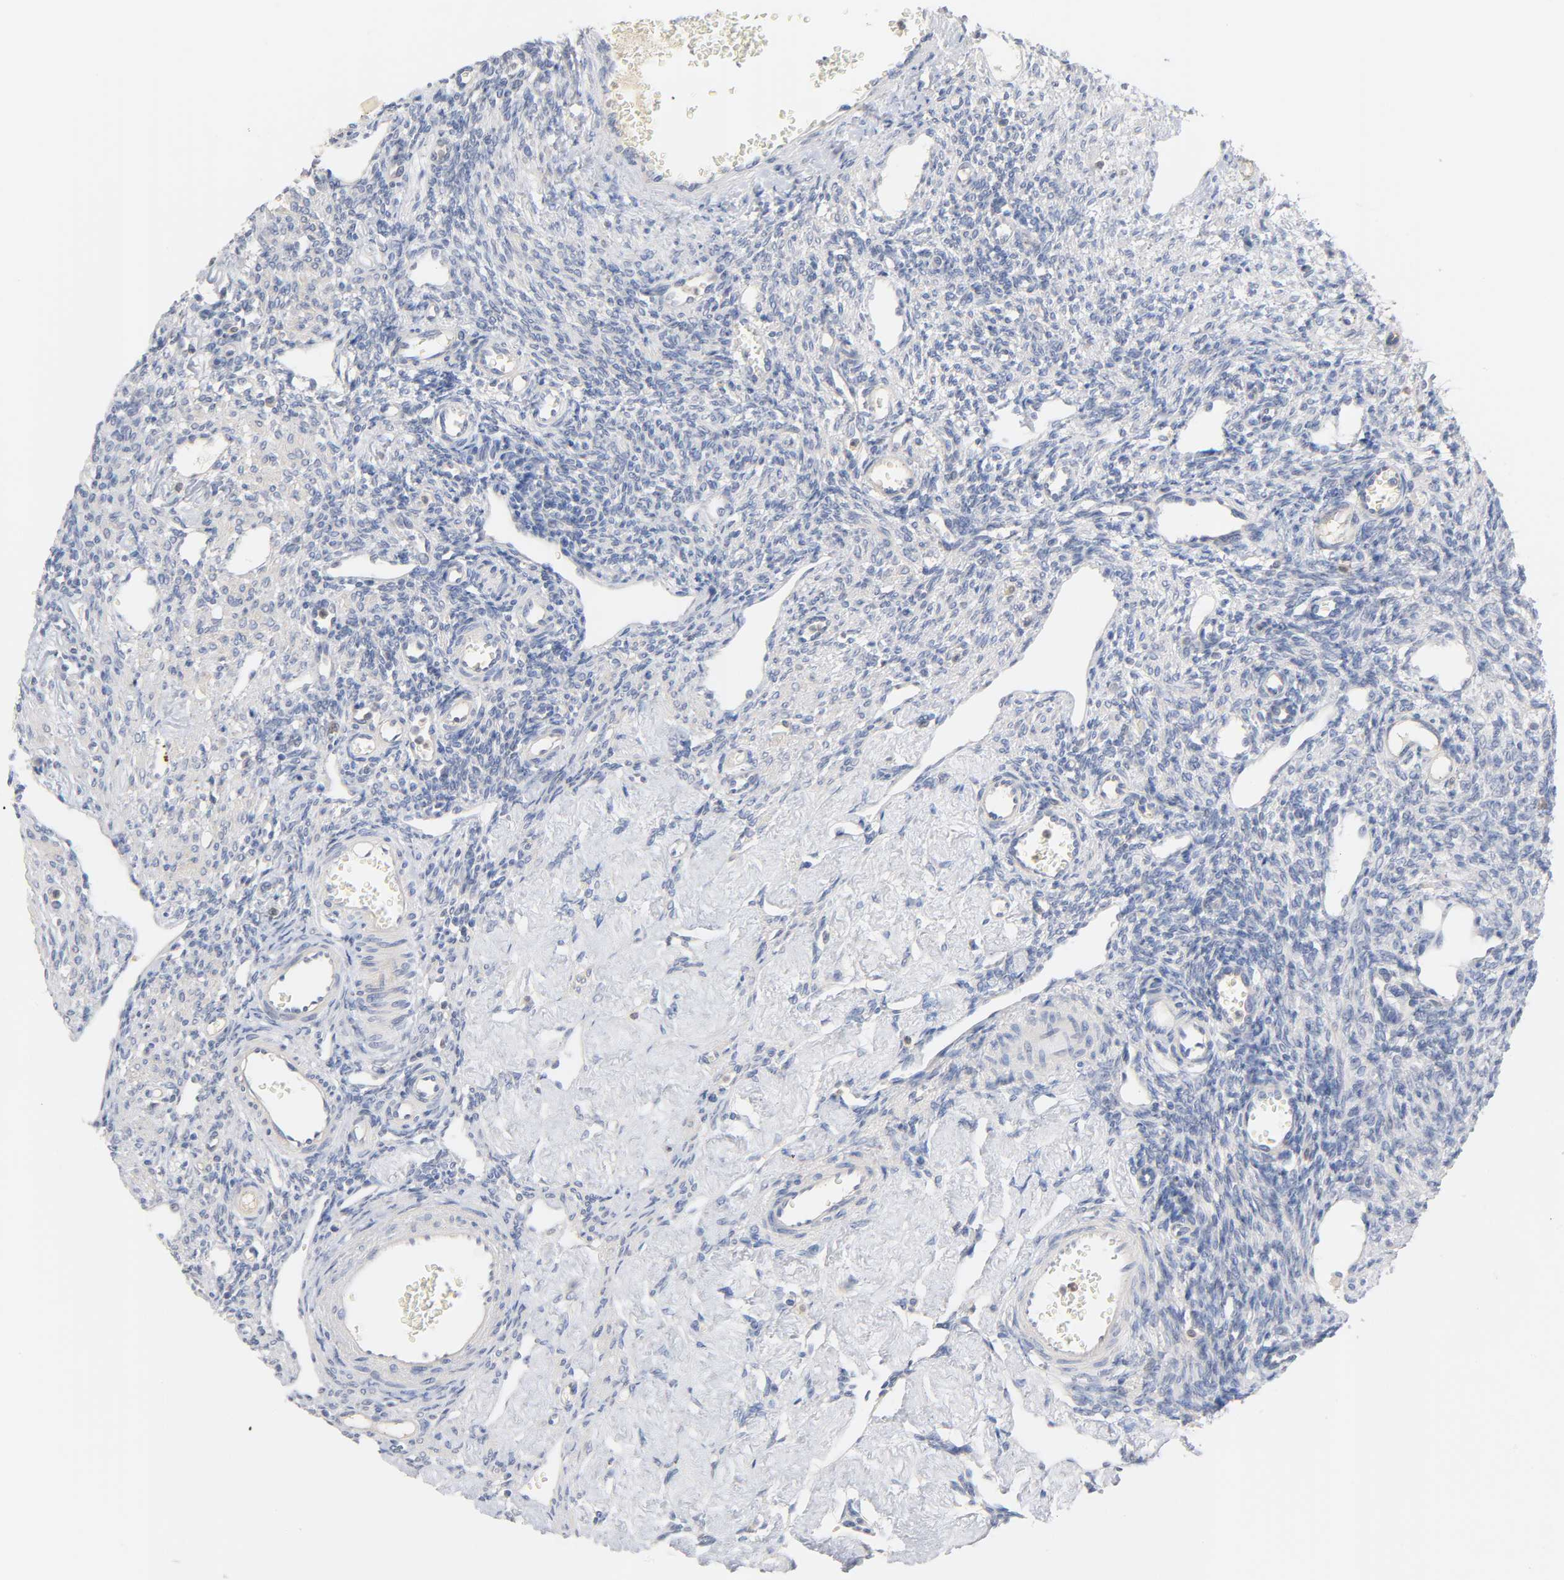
{"staining": {"intensity": "negative", "quantity": "none", "location": "none"}, "tissue": "ovary", "cell_type": "Ovarian stroma cells", "image_type": "normal", "snomed": [{"axis": "morphology", "description": "Normal tissue, NOS"}, {"axis": "topography", "description": "Ovary"}], "caption": "Human ovary stained for a protein using immunohistochemistry (IHC) demonstrates no staining in ovarian stroma cells.", "gene": "IL18", "patient": {"sex": "female", "age": 33}}